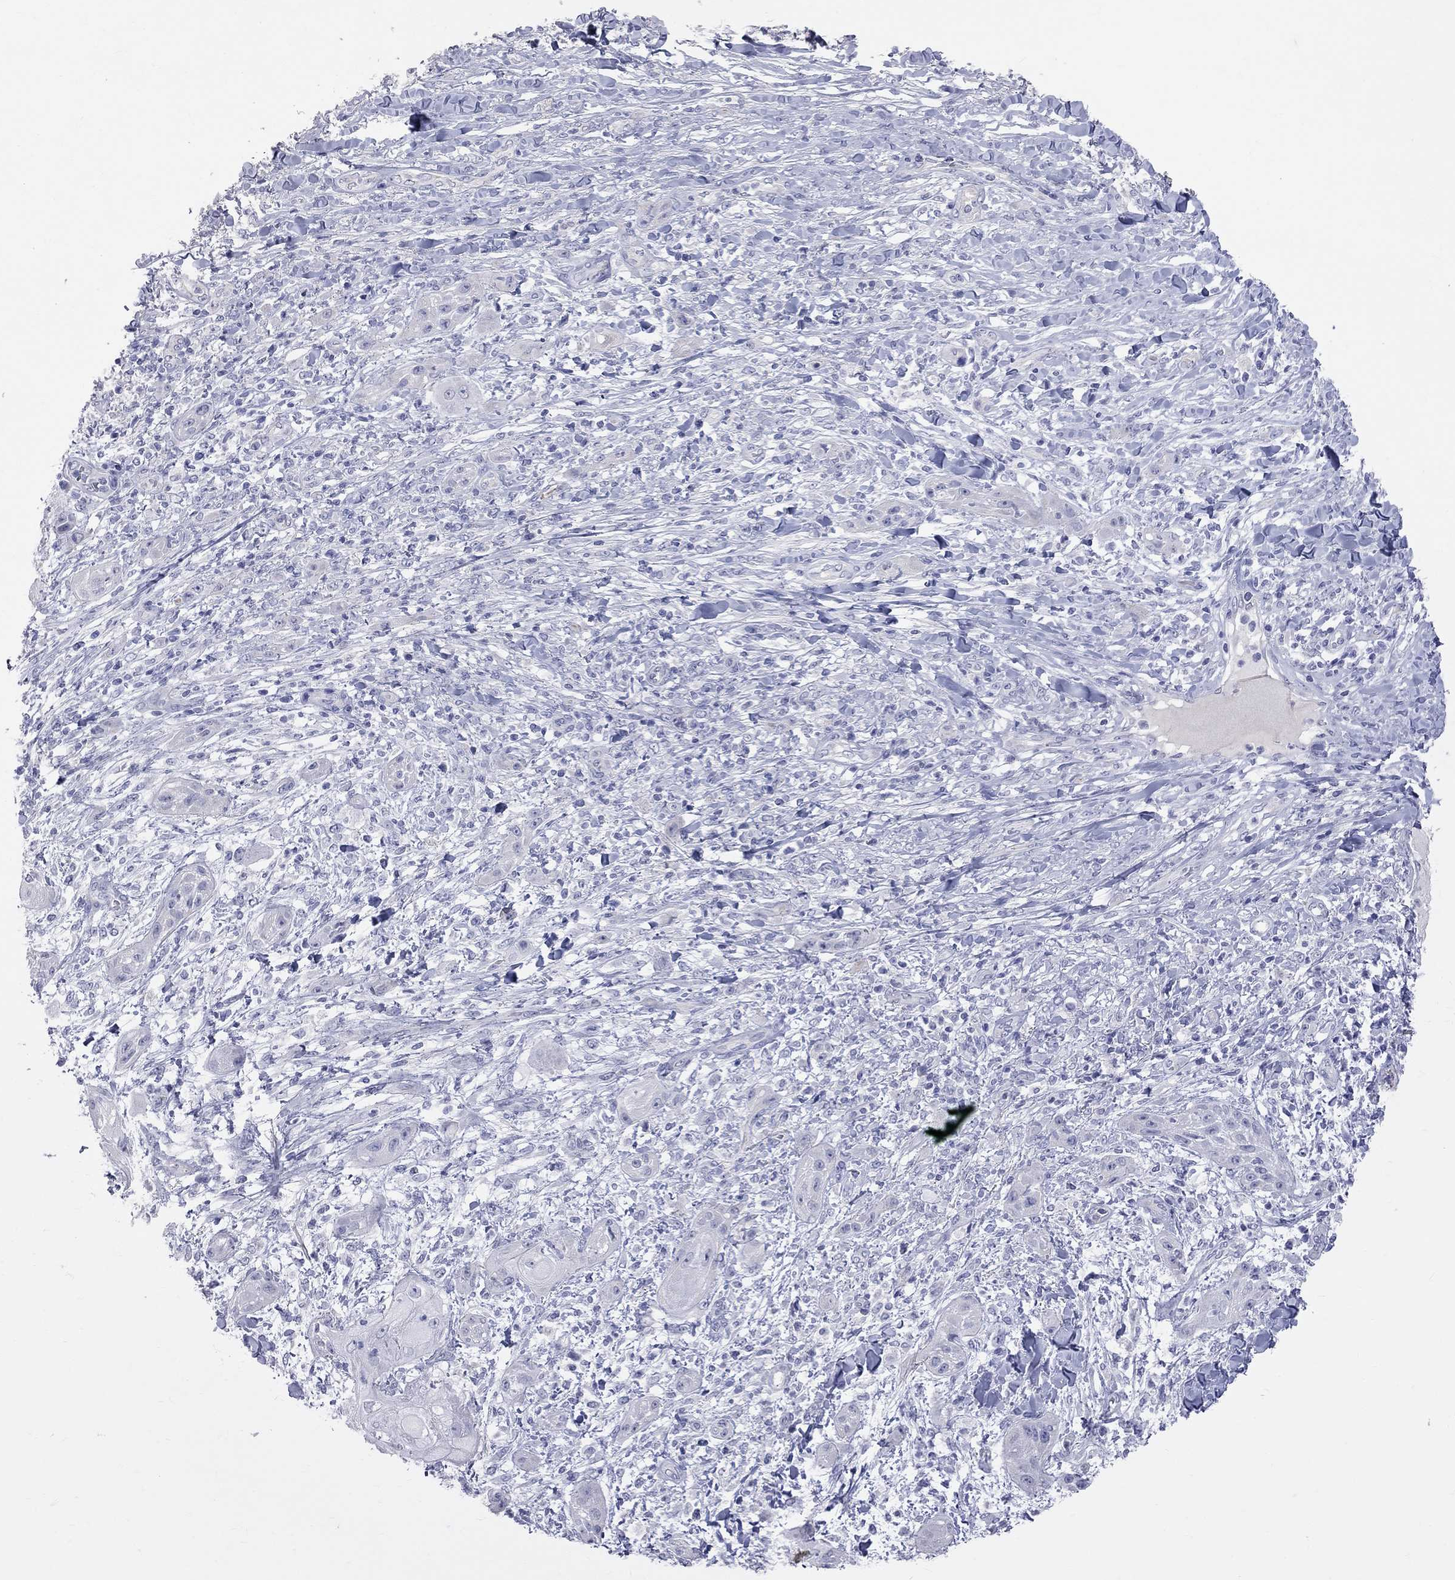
{"staining": {"intensity": "negative", "quantity": "none", "location": "none"}, "tissue": "skin cancer", "cell_type": "Tumor cells", "image_type": "cancer", "snomed": [{"axis": "morphology", "description": "Squamous cell carcinoma, NOS"}, {"axis": "topography", "description": "Skin"}], "caption": "Immunohistochemistry (IHC) of human squamous cell carcinoma (skin) displays no staining in tumor cells. Nuclei are stained in blue.", "gene": "KCND2", "patient": {"sex": "male", "age": 62}}